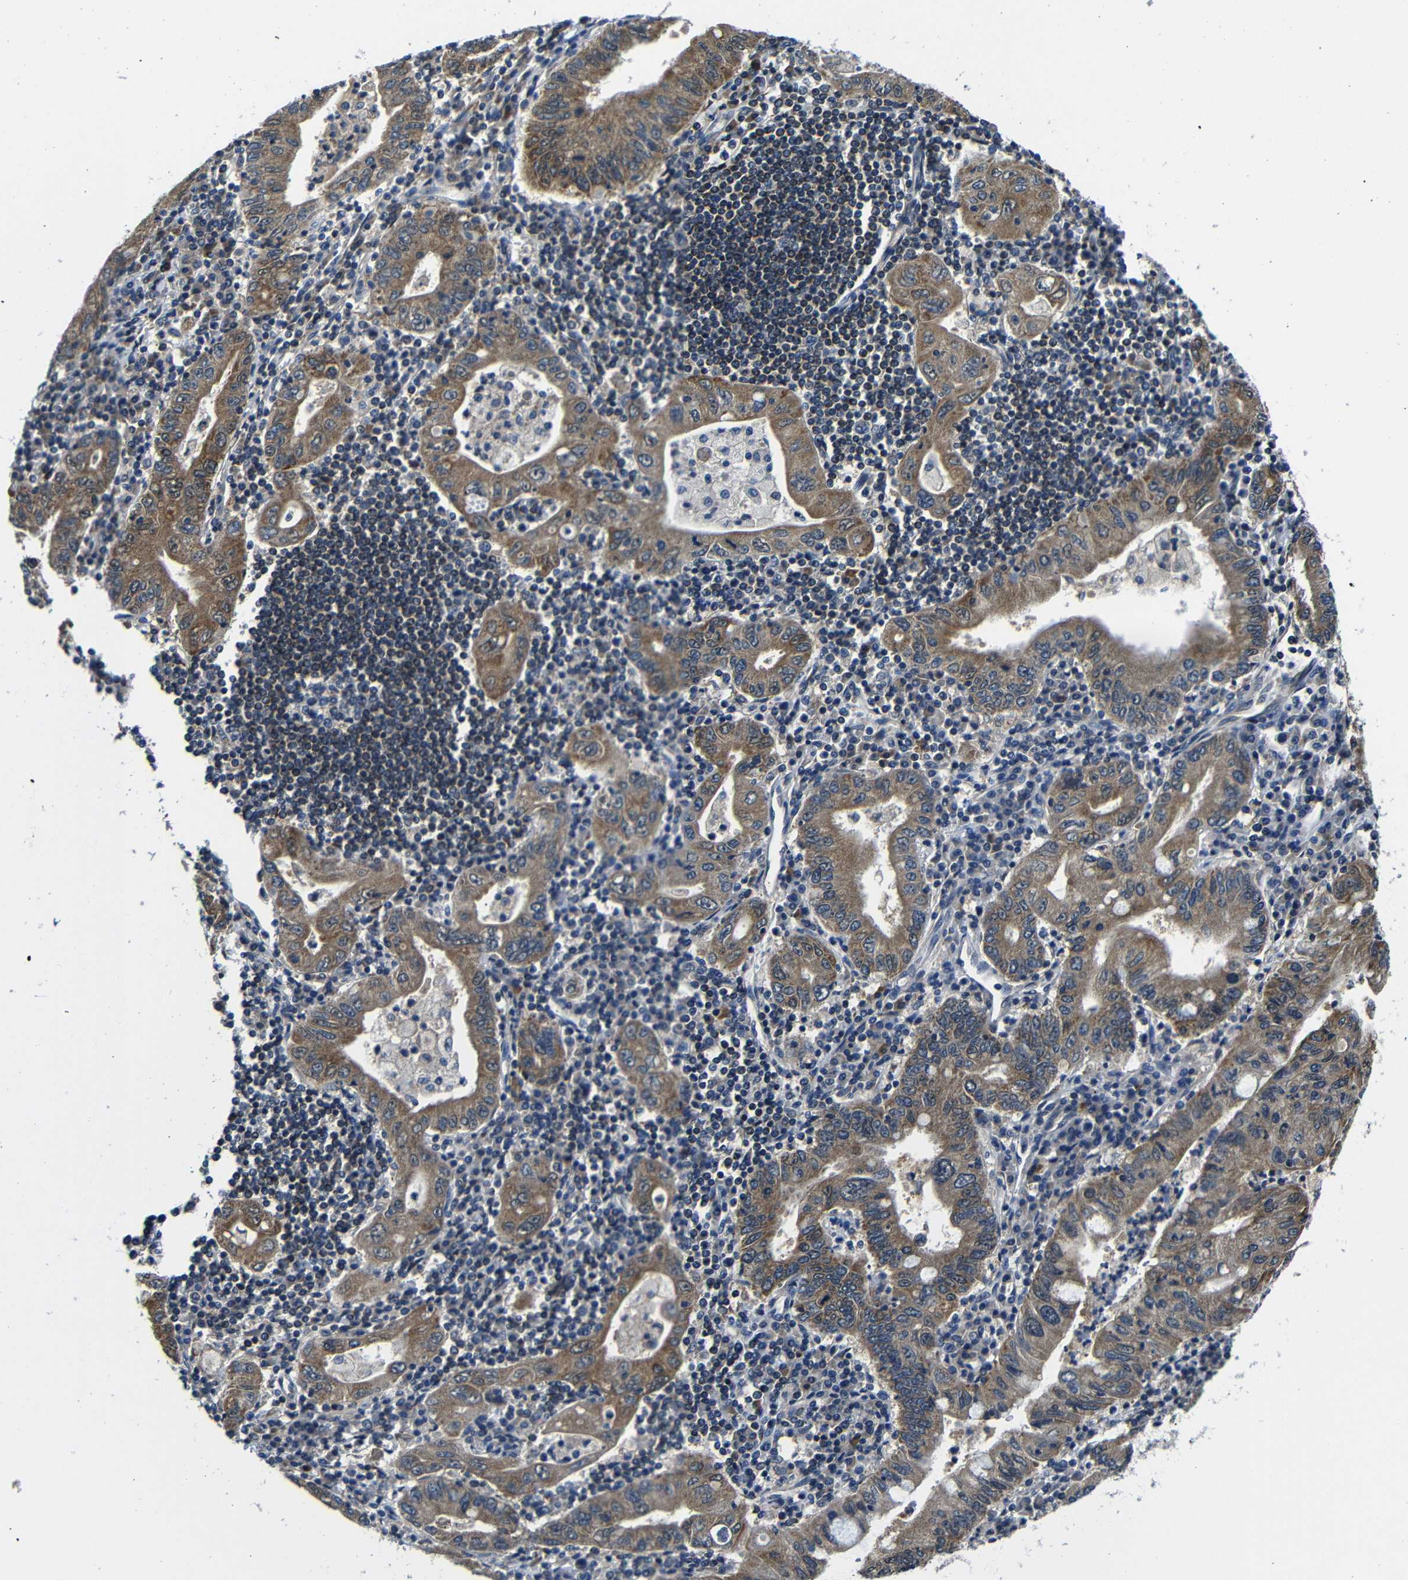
{"staining": {"intensity": "moderate", "quantity": ">75%", "location": "cytoplasmic/membranous"}, "tissue": "stomach cancer", "cell_type": "Tumor cells", "image_type": "cancer", "snomed": [{"axis": "morphology", "description": "Normal tissue, NOS"}, {"axis": "morphology", "description": "Adenocarcinoma, NOS"}, {"axis": "topography", "description": "Esophagus"}, {"axis": "topography", "description": "Stomach, upper"}, {"axis": "topography", "description": "Peripheral nerve tissue"}], "caption": "Protein analysis of stomach cancer (adenocarcinoma) tissue shows moderate cytoplasmic/membranous staining in about >75% of tumor cells.", "gene": "FKBP14", "patient": {"sex": "male", "age": 62}}